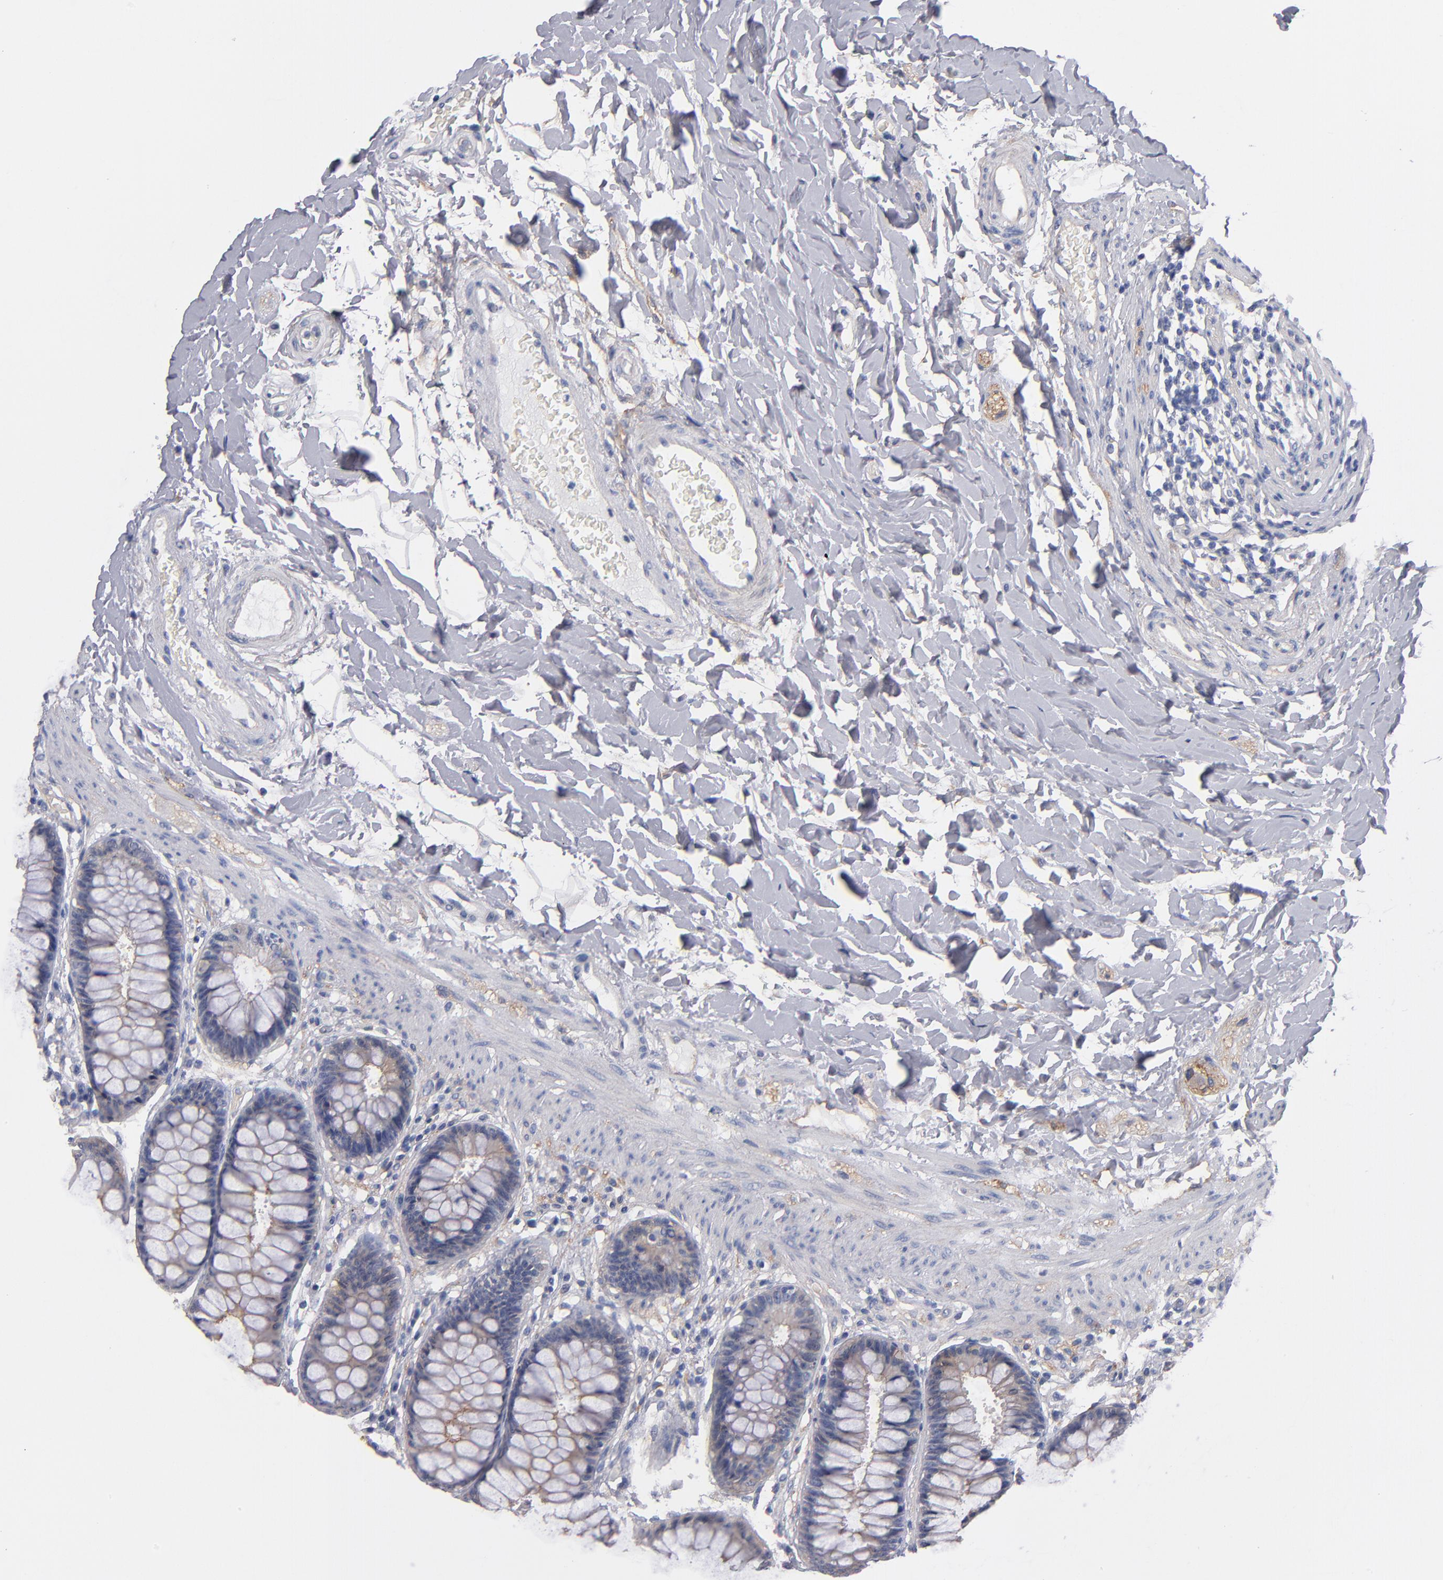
{"staining": {"intensity": "weak", "quantity": "25%-75%", "location": "cytoplasmic/membranous"}, "tissue": "rectum", "cell_type": "Glandular cells", "image_type": "normal", "snomed": [{"axis": "morphology", "description": "Normal tissue, NOS"}, {"axis": "topography", "description": "Rectum"}], "caption": "High-power microscopy captured an IHC micrograph of unremarkable rectum, revealing weak cytoplasmic/membranous positivity in approximately 25%-75% of glandular cells. The staining is performed using DAB (3,3'-diaminobenzidine) brown chromogen to label protein expression. The nuclei are counter-stained blue using hematoxylin.", "gene": "PLSCR4", "patient": {"sex": "female", "age": 46}}